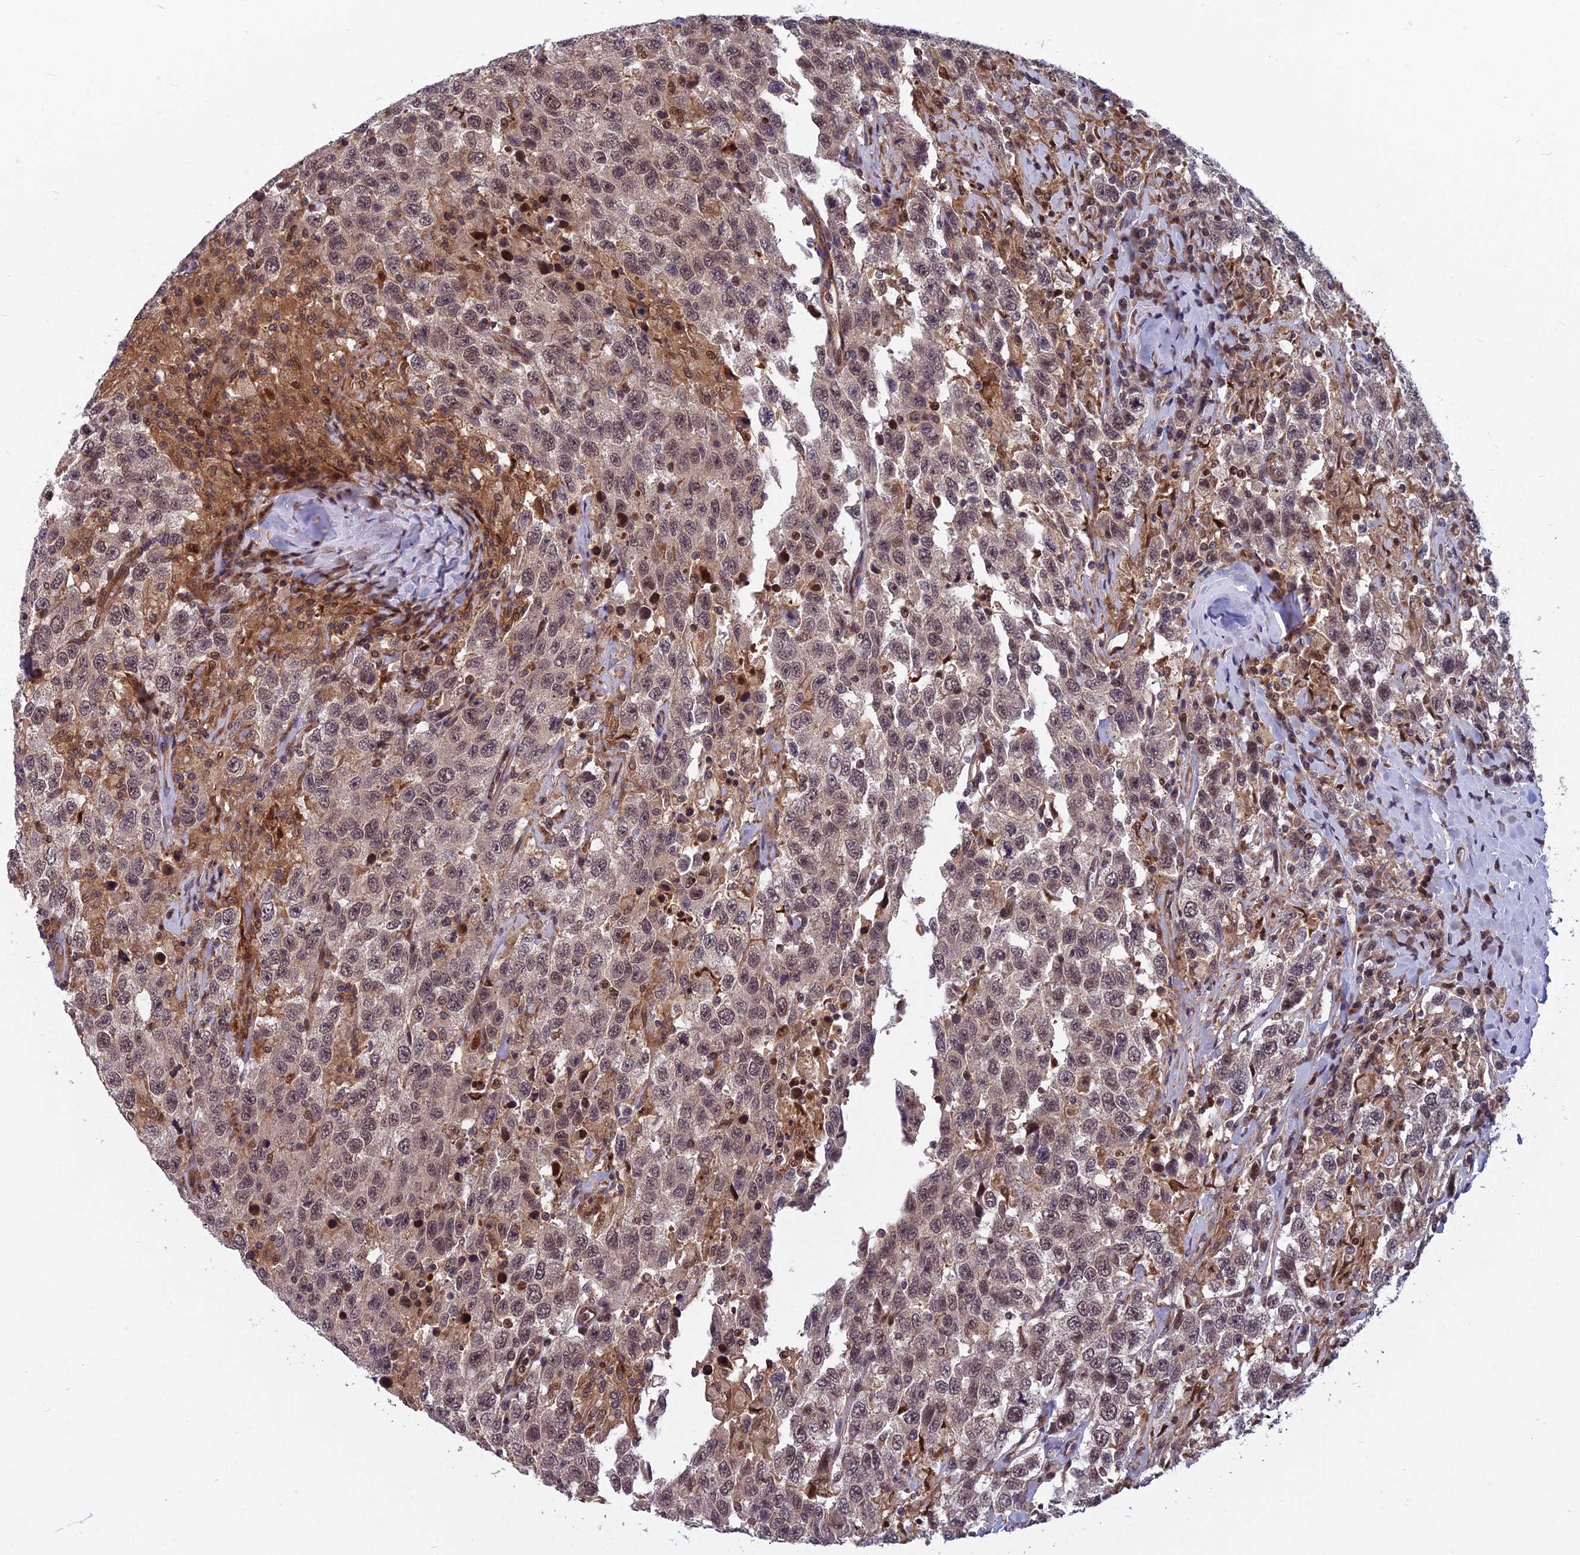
{"staining": {"intensity": "weak", "quantity": ">75%", "location": "nuclear"}, "tissue": "testis cancer", "cell_type": "Tumor cells", "image_type": "cancer", "snomed": [{"axis": "morphology", "description": "Seminoma, NOS"}, {"axis": "topography", "description": "Testis"}], "caption": "Testis seminoma stained with IHC displays weak nuclear staining in about >75% of tumor cells.", "gene": "COMMD2", "patient": {"sex": "male", "age": 65}}